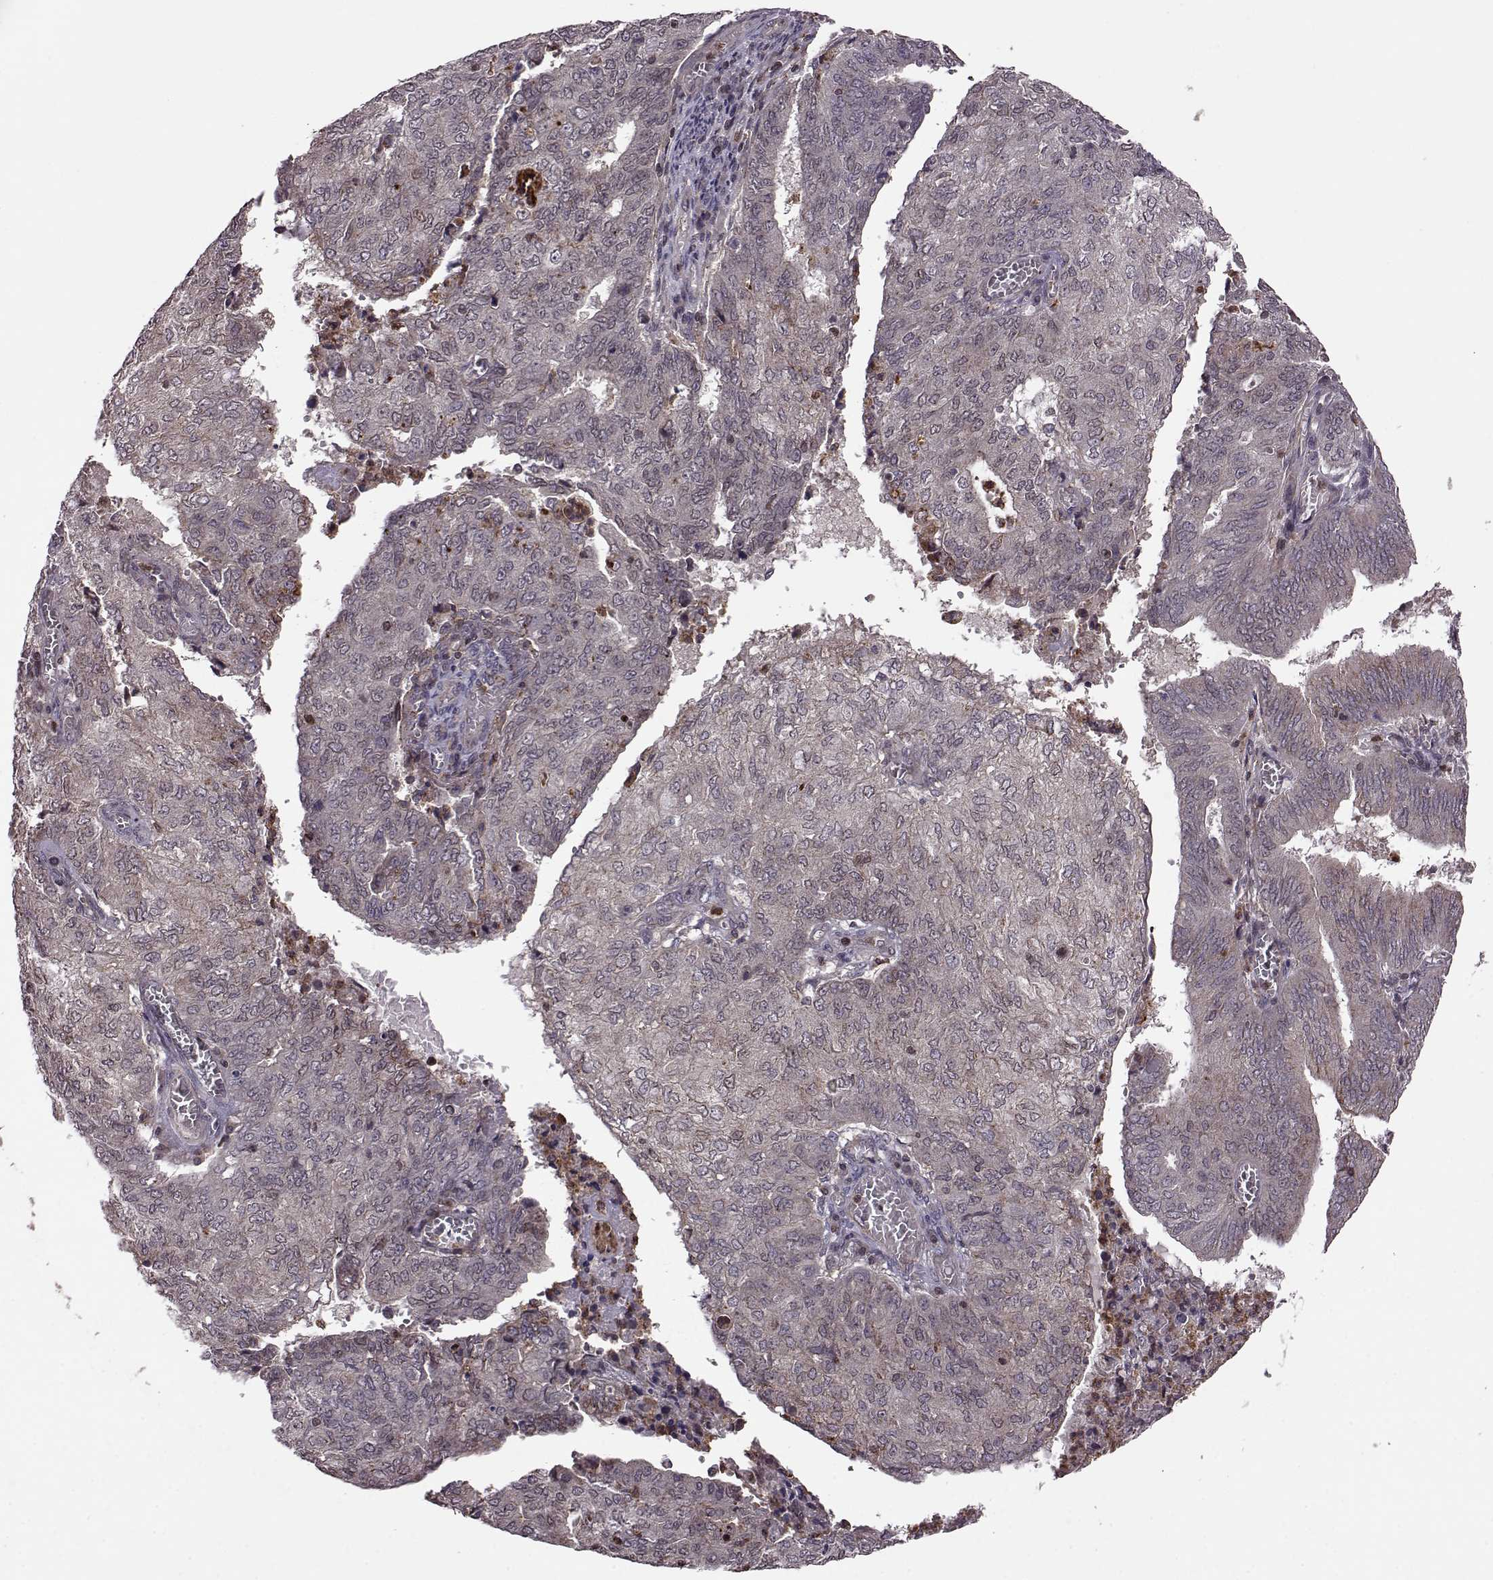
{"staining": {"intensity": "weak", "quantity": "<25%", "location": "cytoplasmic/membranous"}, "tissue": "endometrial cancer", "cell_type": "Tumor cells", "image_type": "cancer", "snomed": [{"axis": "morphology", "description": "Adenocarcinoma, NOS"}, {"axis": "topography", "description": "Endometrium"}], "caption": "Tumor cells show no significant expression in endometrial cancer (adenocarcinoma).", "gene": "TRMU", "patient": {"sex": "female", "age": 82}}